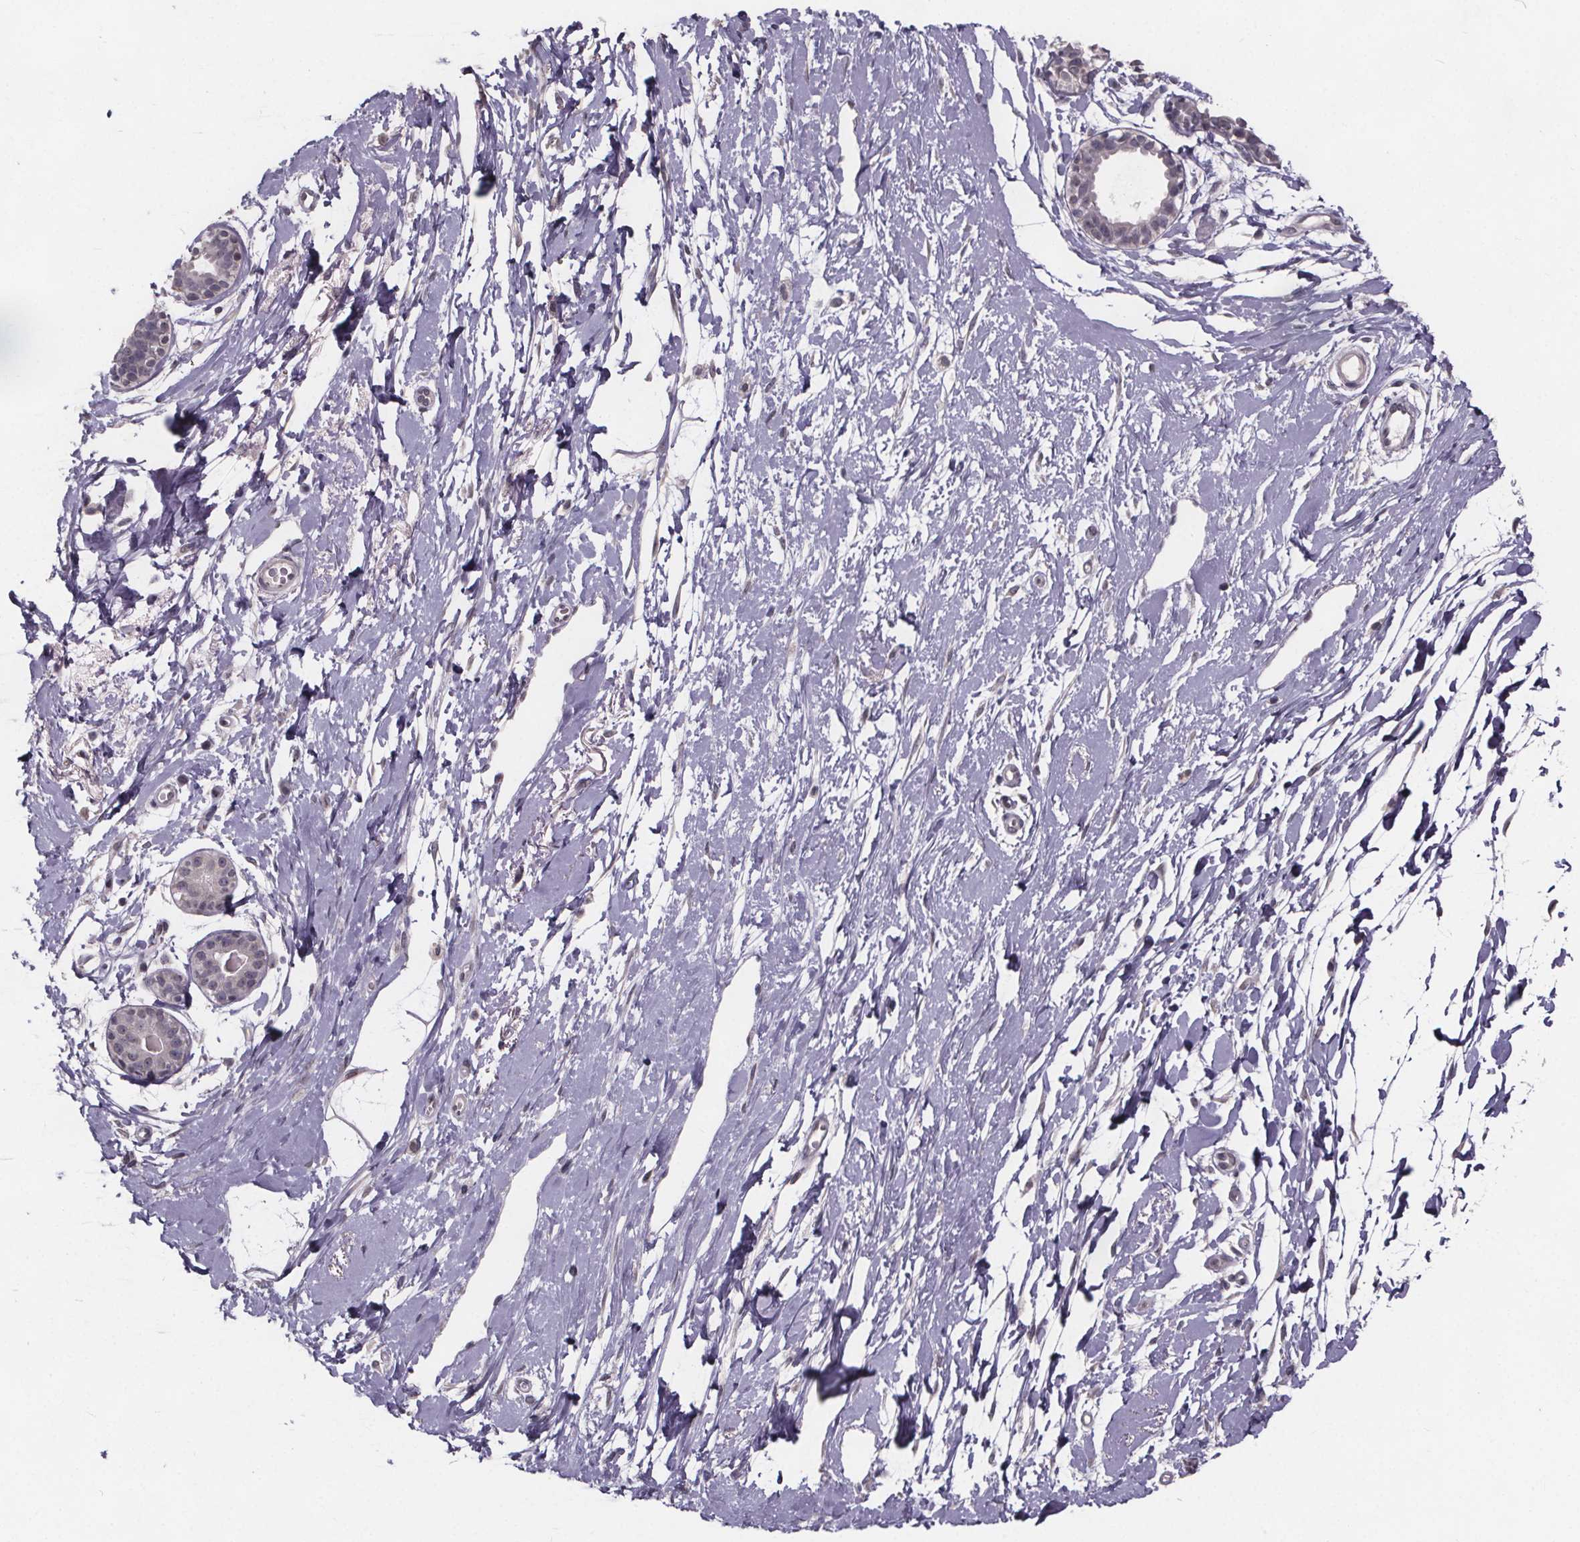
{"staining": {"intensity": "negative", "quantity": "none", "location": "none"}, "tissue": "breast", "cell_type": "Adipocytes", "image_type": "normal", "snomed": [{"axis": "morphology", "description": "Normal tissue, NOS"}, {"axis": "topography", "description": "Breast"}], "caption": "Immunohistochemistry (IHC) image of benign breast: breast stained with DAB reveals no significant protein positivity in adipocytes.", "gene": "FAM181B", "patient": {"sex": "female", "age": 49}}